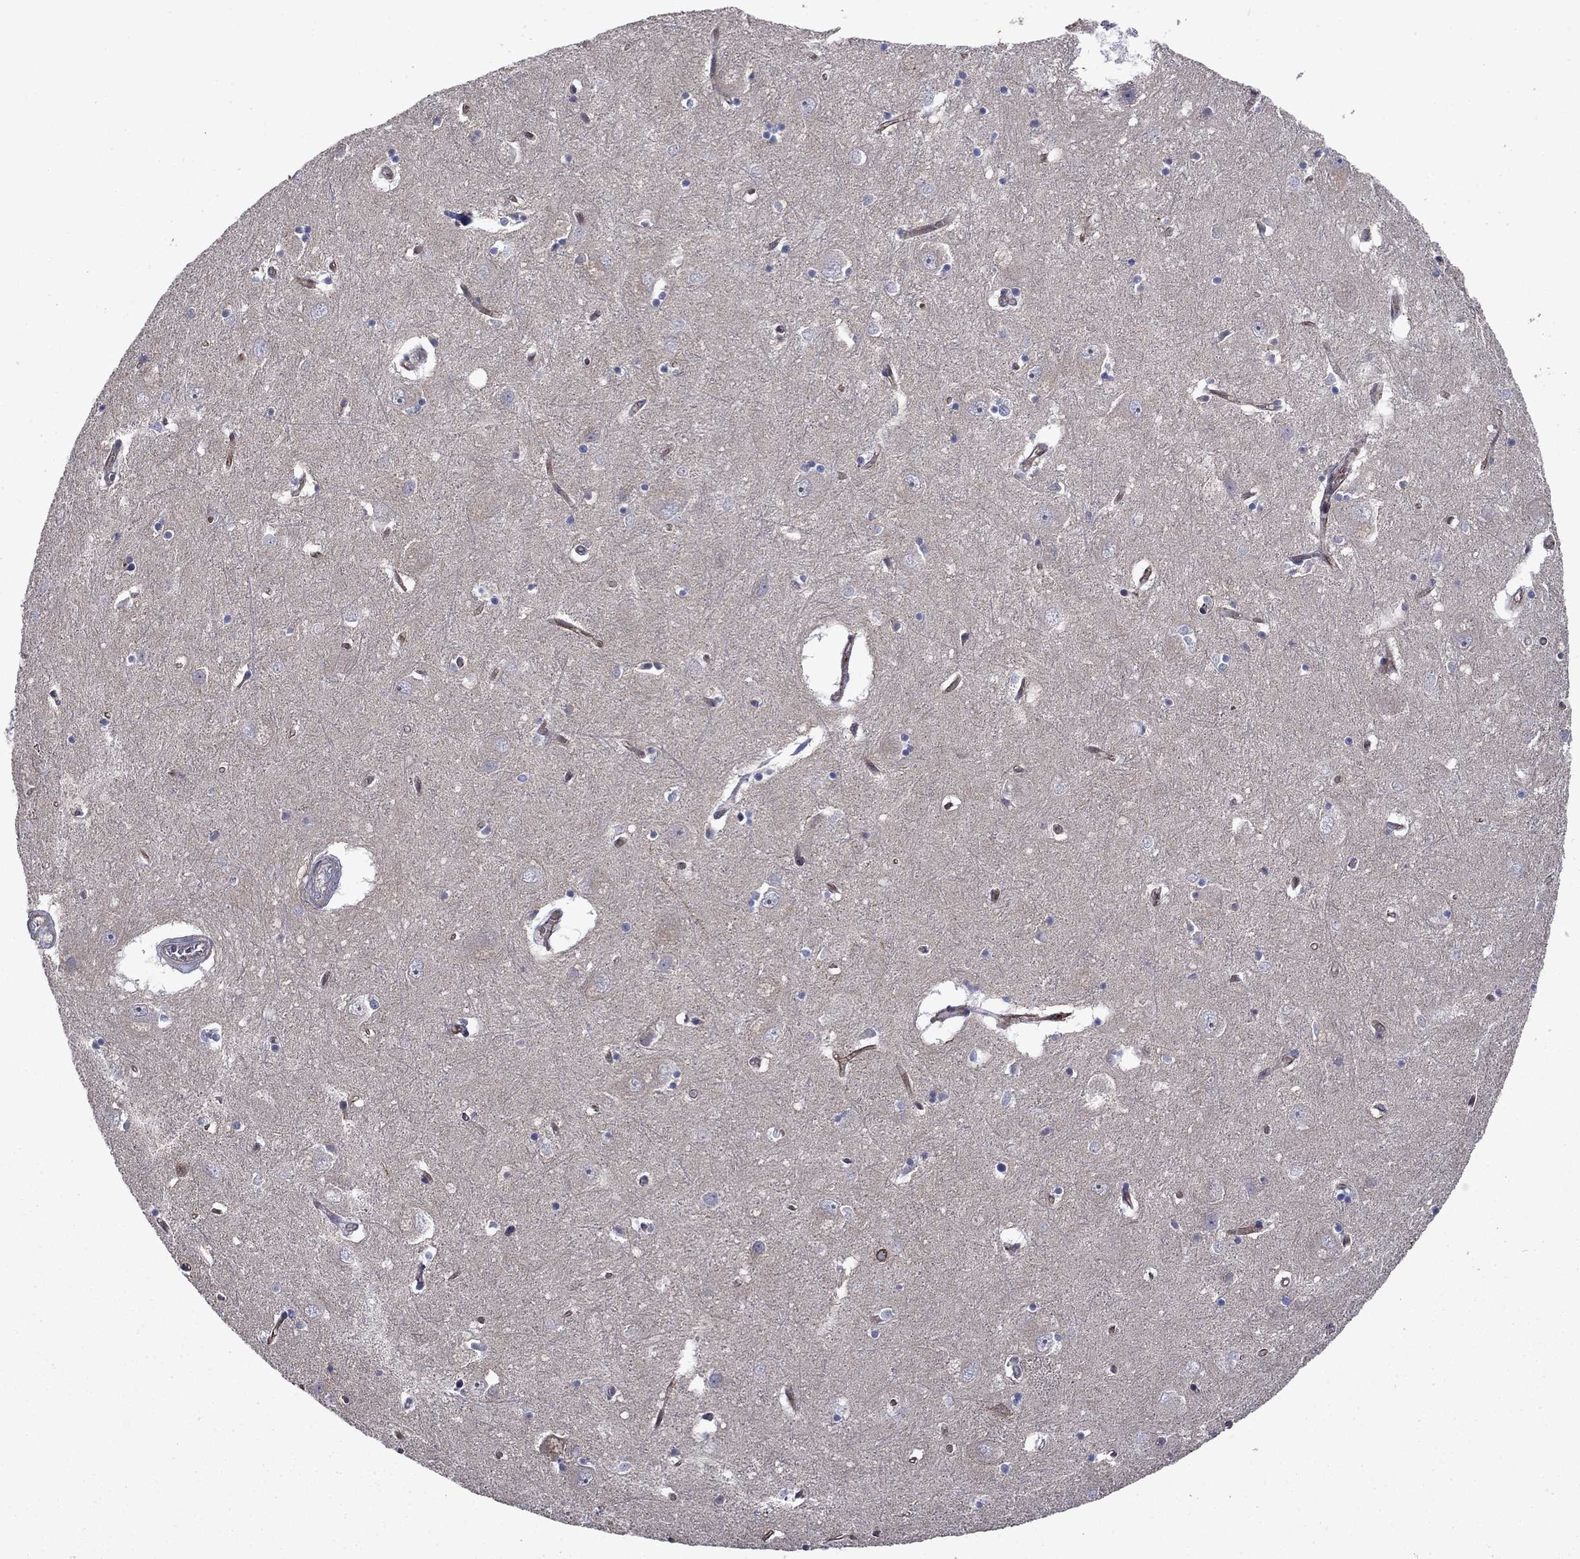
{"staining": {"intensity": "negative", "quantity": "none", "location": "none"}, "tissue": "caudate", "cell_type": "Glial cells", "image_type": "normal", "snomed": [{"axis": "morphology", "description": "Normal tissue, NOS"}, {"axis": "topography", "description": "Lateral ventricle wall"}], "caption": "Immunohistochemistry of normal human caudate exhibits no positivity in glial cells. (Immunohistochemistry, brightfield microscopy, high magnification).", "gene": "SLC1A1", "patient": {"sex": "male", "age": 54}}